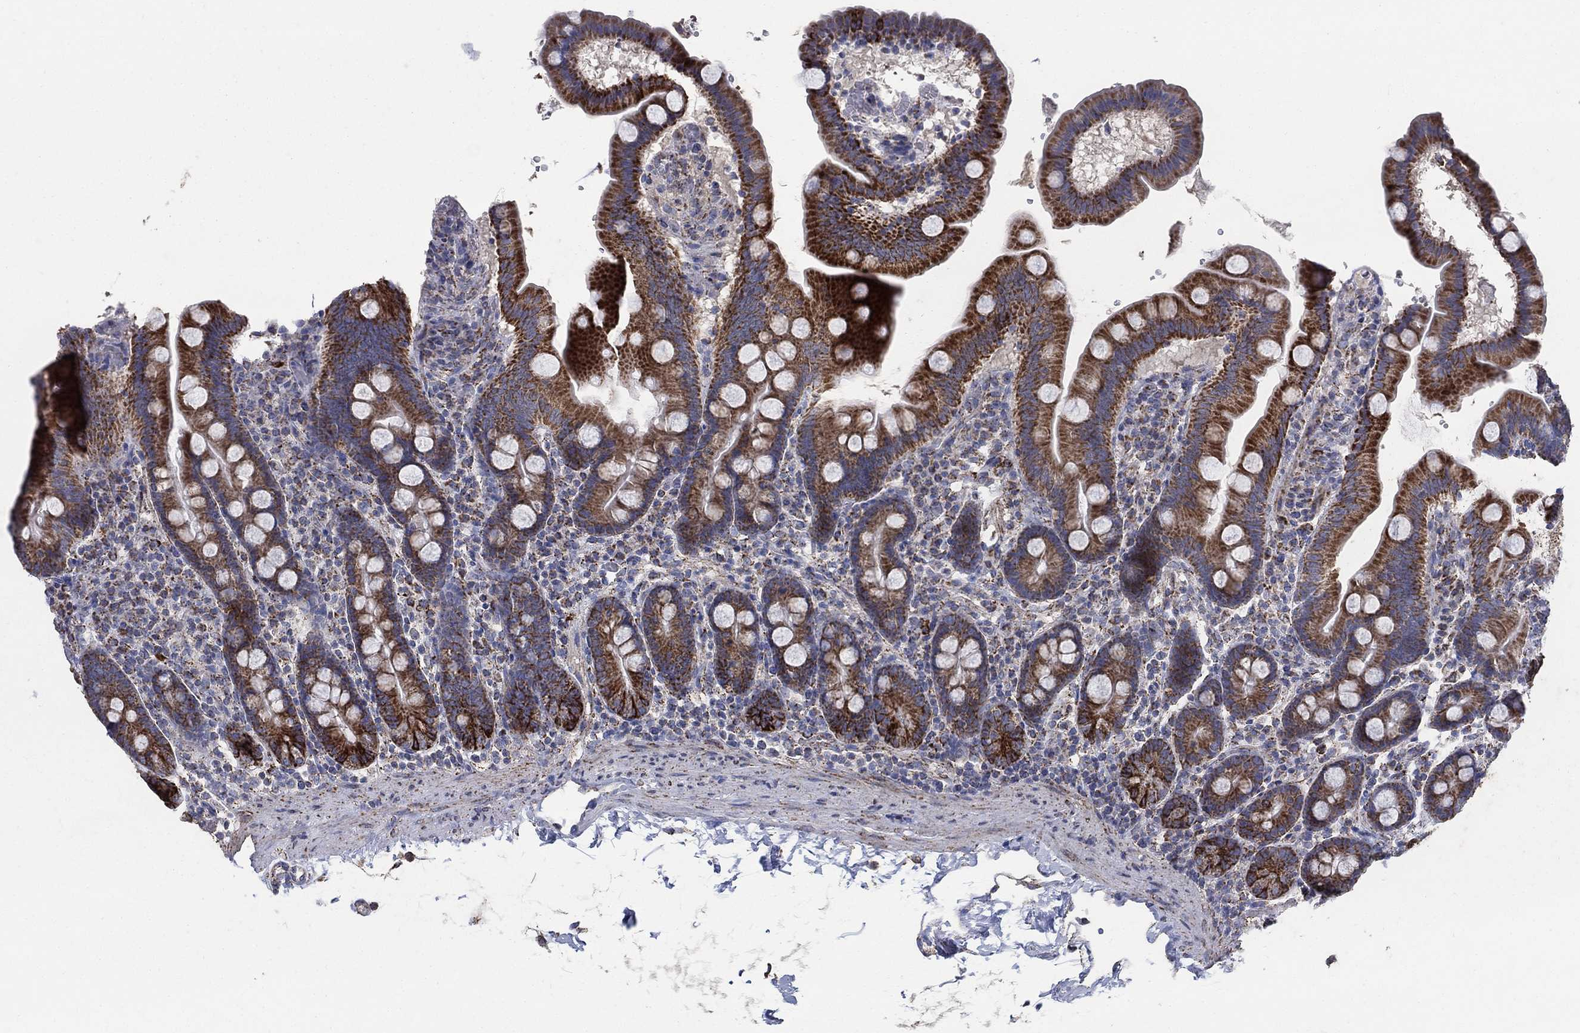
{"staining": {"intensity": "strong", "quantity": ">75%", "location": "cytoplasmic/membranous"}, "tissue": "duodenum", "cell_type": "Glandular cells", "image_type": "normal", "snomed": [{"axis": "morphology", "description": "Normal tissue, NOS"}, {"axis": "topography", "description": "Duodenum"}], "caption": "Immunohistochemistry (IHC) photomicrograph of unremarkable duodenum: human duodenum stained using immunohistochemistry (IHC) shows high levels of strong protein expression localized specifically in the cytoplasmic/membranous of glandular cells, appearing as a cytoplasmic/membranous brown color.", "gene": "PNPLA2", "patient": {"sex": "male", "age": 59}}